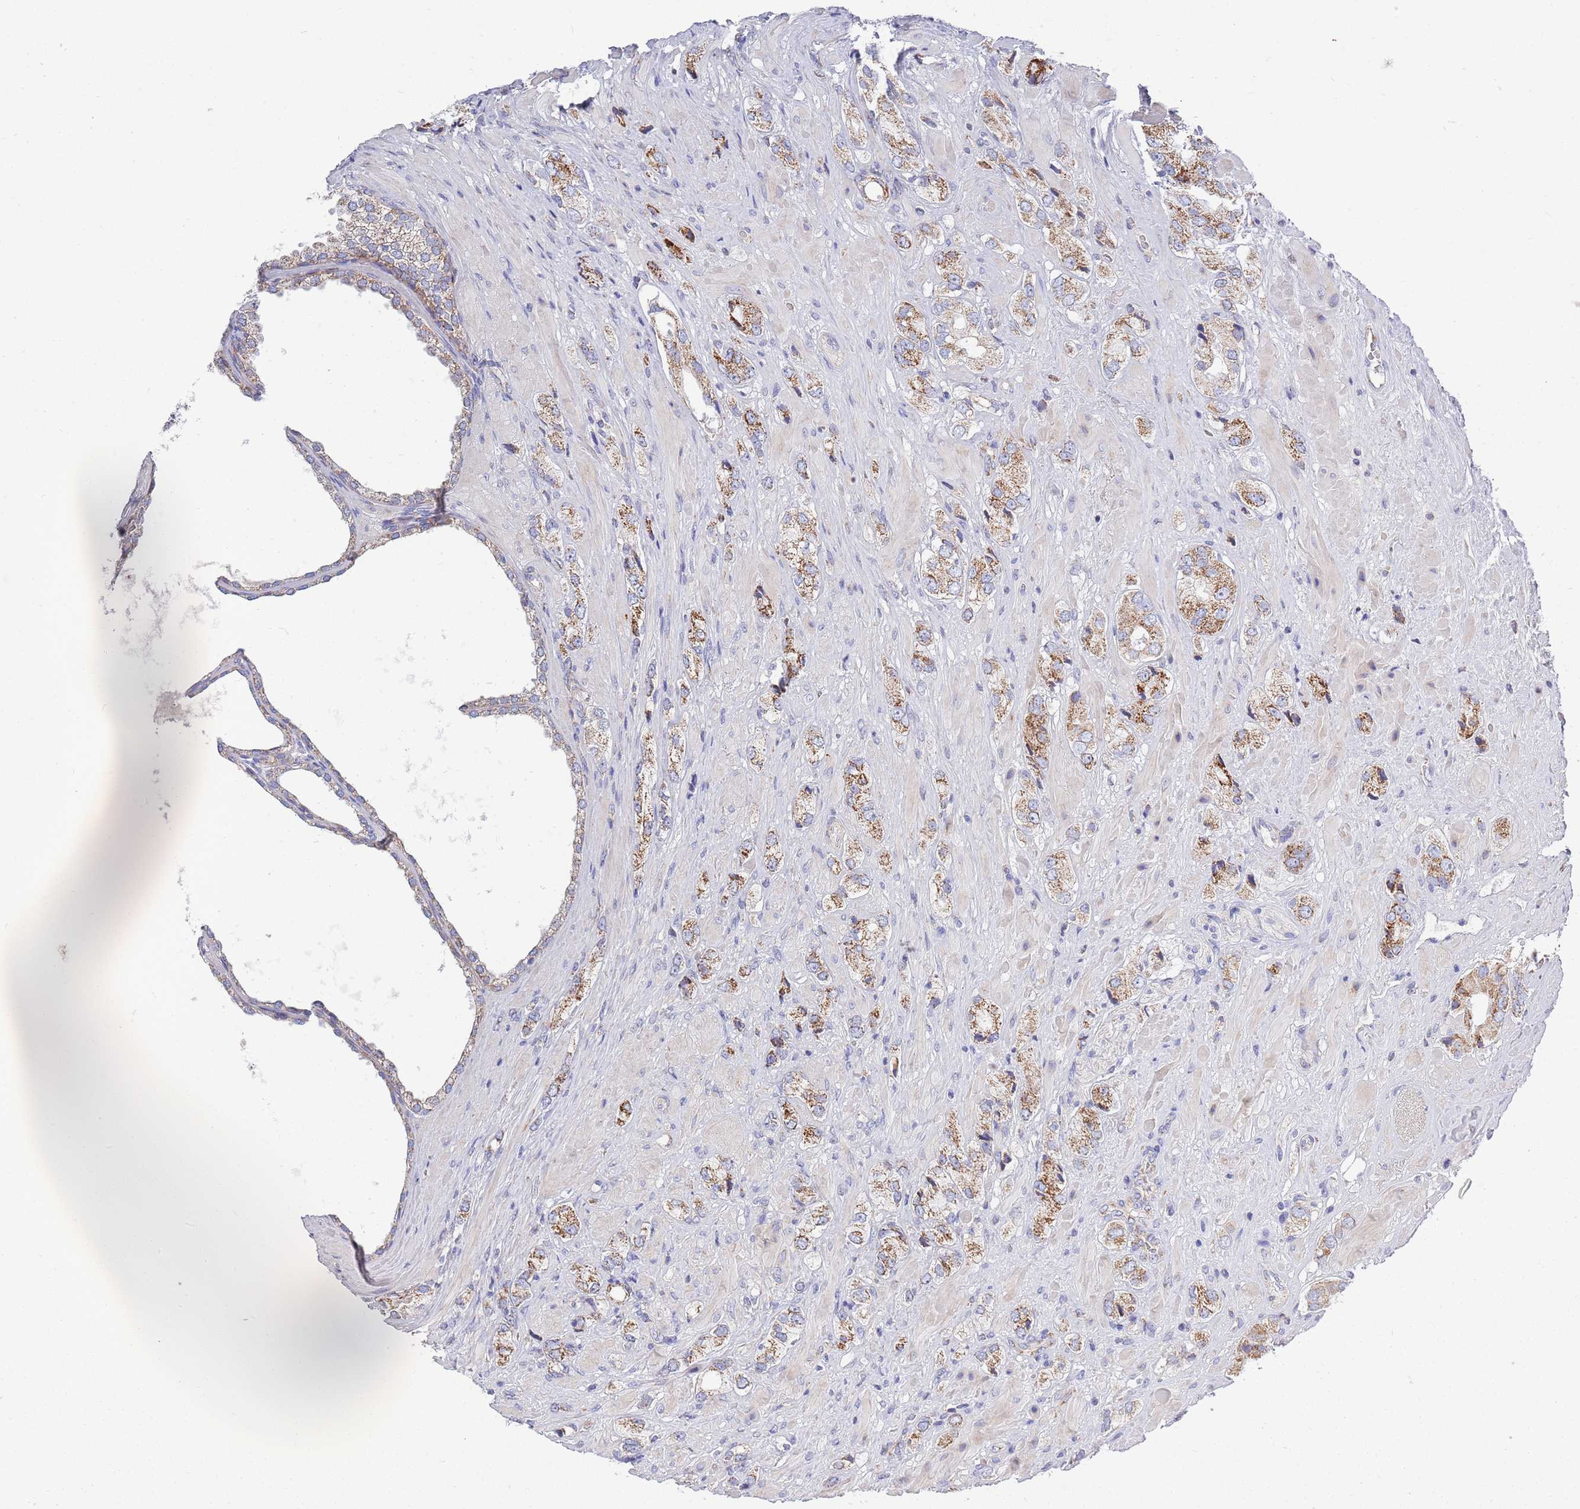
{"staining": {"intensity": "moderate", "quantity": ">75%", "location": "cytoplasmic/membranous"}, "tissue": "prostate cancer", "cell_type": "Tumor cells", "image_type": "cancer", "snomed": [{"axis": "morphology", "description": "Adenocarcinoma, High grade"}, {"axis": "topography", "description": "Prostate and seminal vesicle, NOS"}], "caption": "Tumor cells demonstrate medium levels of moderate cytoplasmic/membranous staining in approximately >75% of cells in human prostate high-grade adenocarcinoma.", "gene": "EMC8", "patient": {"sex": "male", "age": 64}}